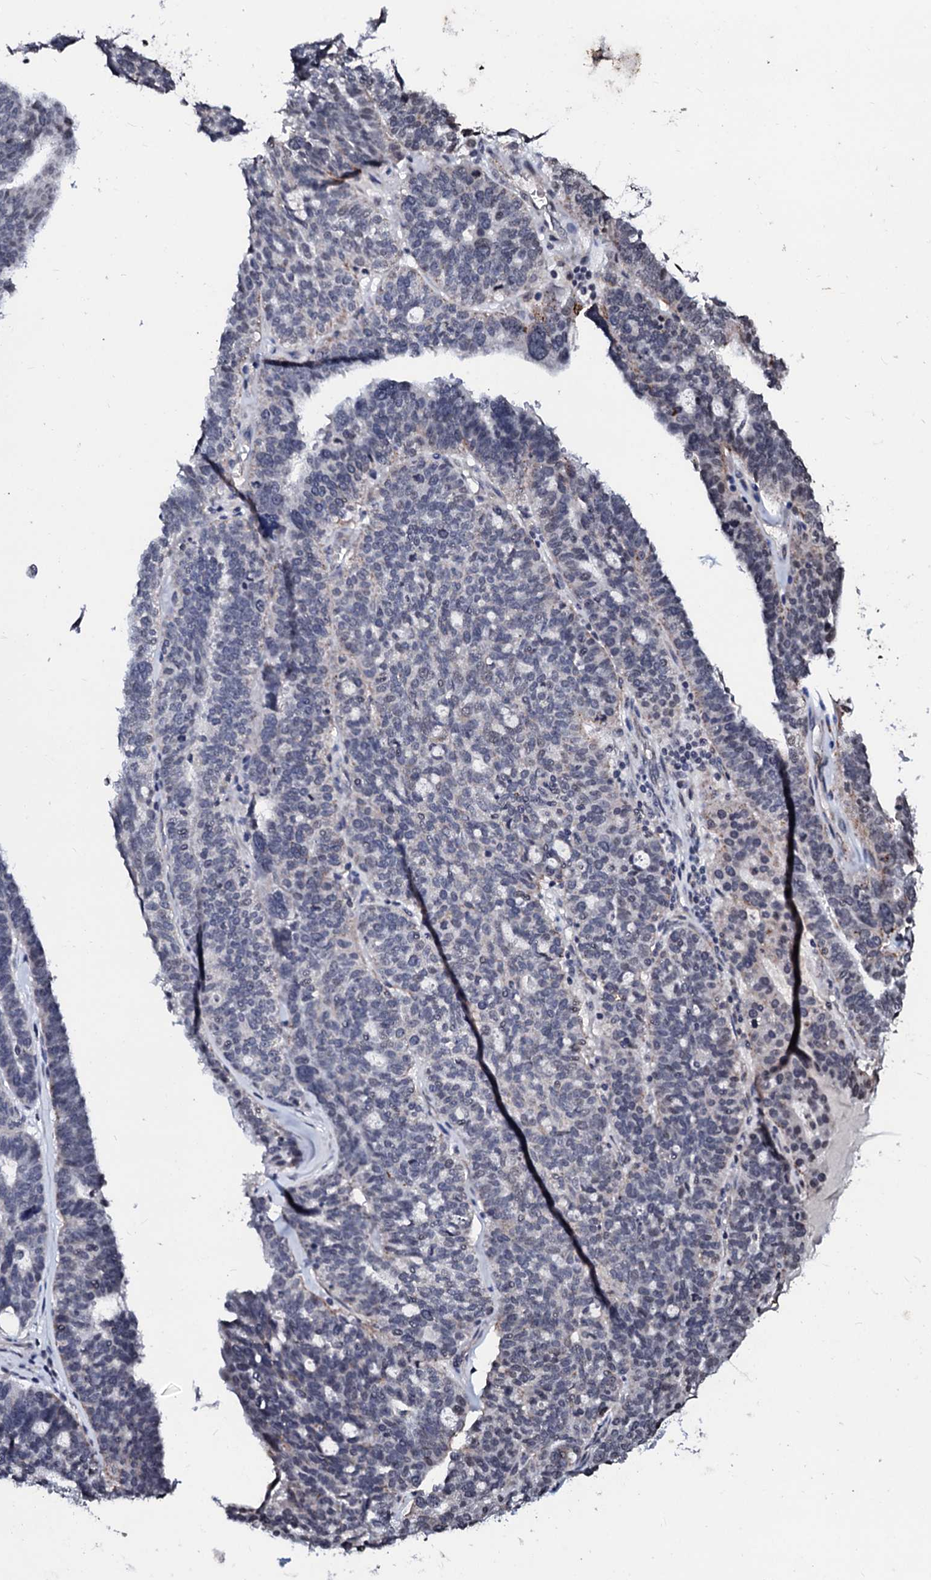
{"staining": {"intensity": "negative", "quantity": "none", "location": "none"}, "tissue": "ovarian cancer", "cell_type": "Tumor cells", "image_type": "cancer", "snomed": [{"axis": "morphology", "description": "Cystadenocarcinoma, serous, NOS"}, {"axis": "topography", "description": "Ovary"}], "caption": "High magnification brightfield microscopy of ovarian cancer (serous cystadenocarcinoma) stained with DAB (3,3'-diaminobenzidine) (brown) and counterstained with hematoxylin (blue): tumor cells show no significant expression.", "gene": "LSM11", "patient": {"sex": "female", "age": 59}}